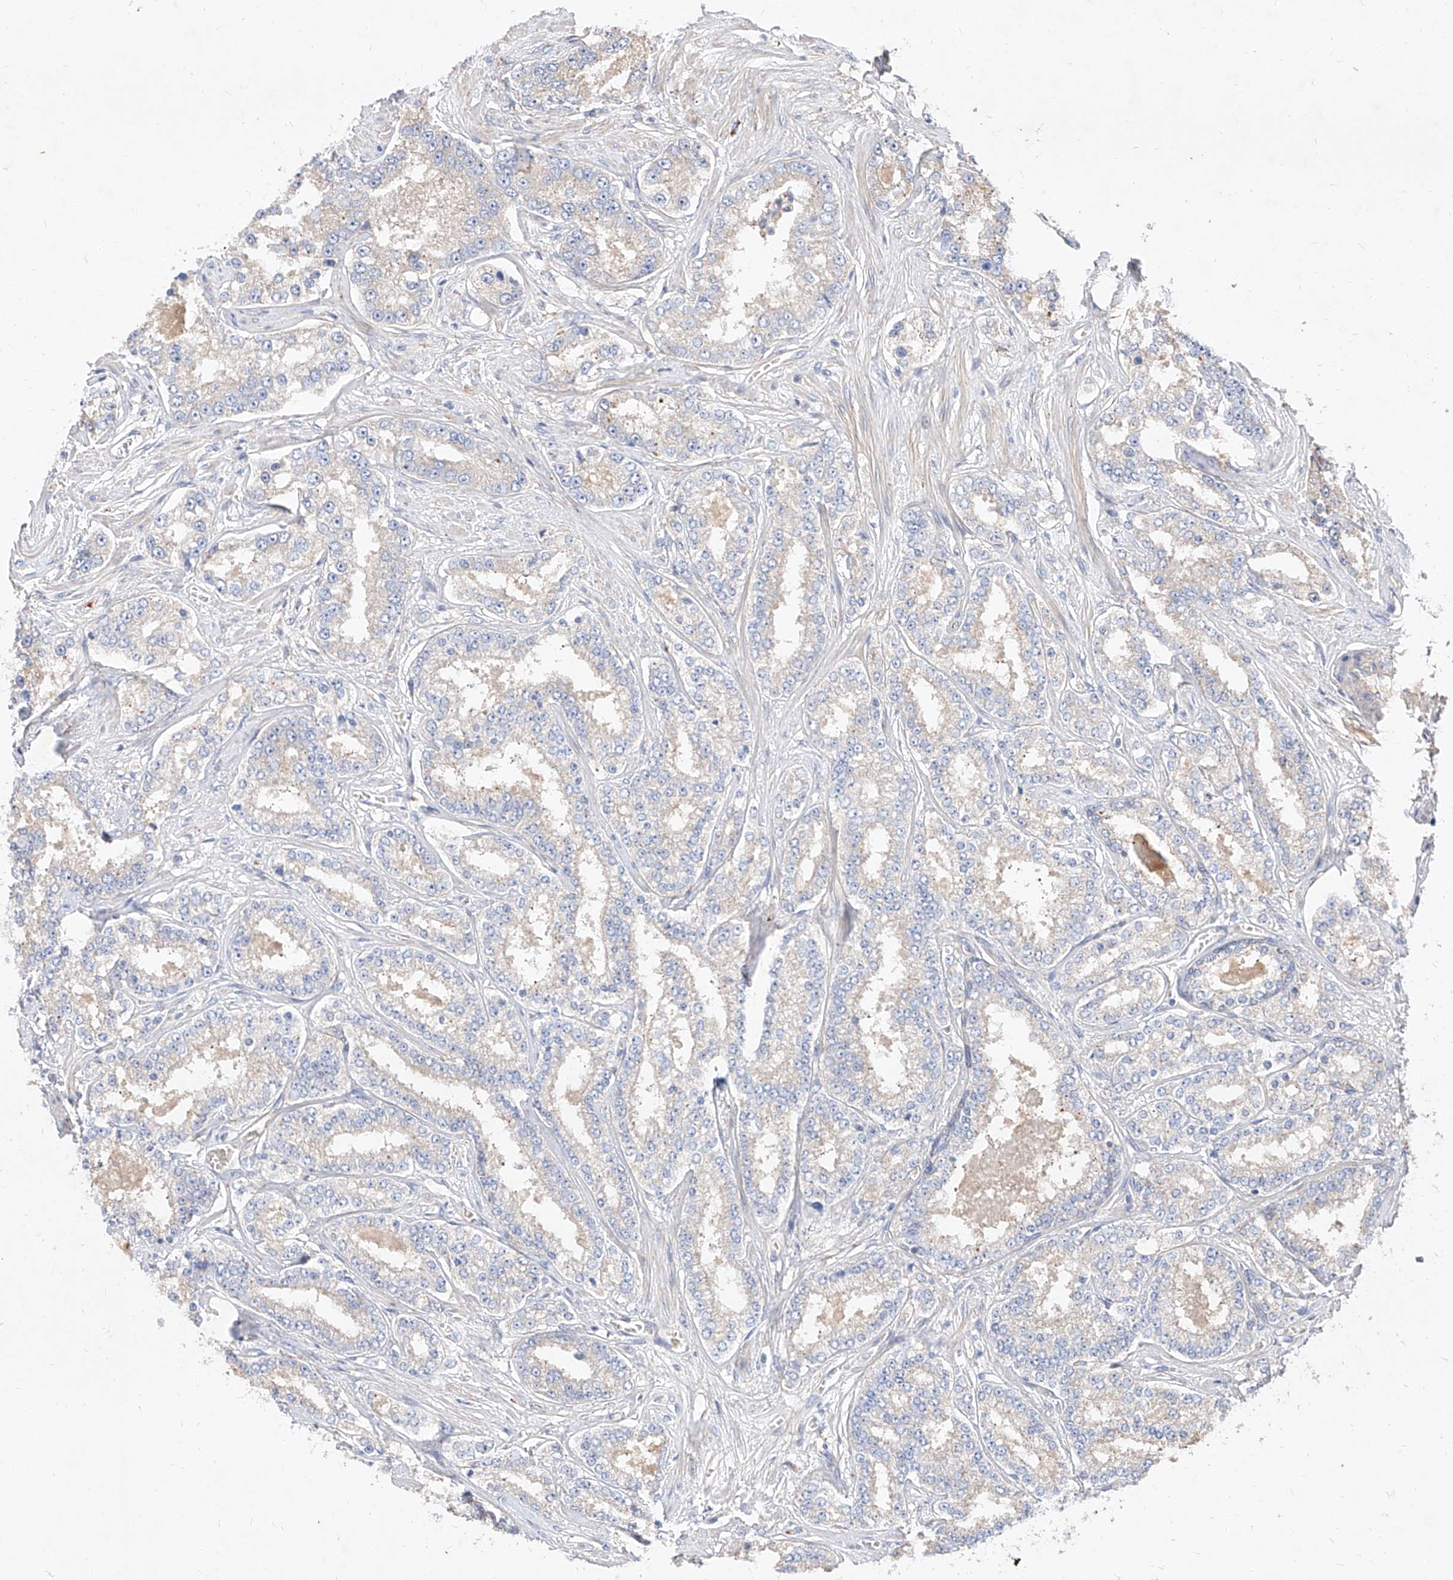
{"staining": {"intensity": "negative", "quantity": "none", "location": "none"}, "tissue": "prostate cancer", "cell_type": "Tumor cells", "image_type": "cancer", "snomed": [{"axis": "morphology", "description": "Normal tissue, NOS"}, {"axis": "morphology", "description": "Adenocarcinoma, High grade"}, {"axis": "topography", "description": "Prostate"}], "caption": "This is an immunohistochemistry (IHC) image of human prostate high-grade adenocarcinoma. There is no positivity in tumor cells.", "gene": "DIRAS3", "patient": {"sex": "male", "age": 83}}